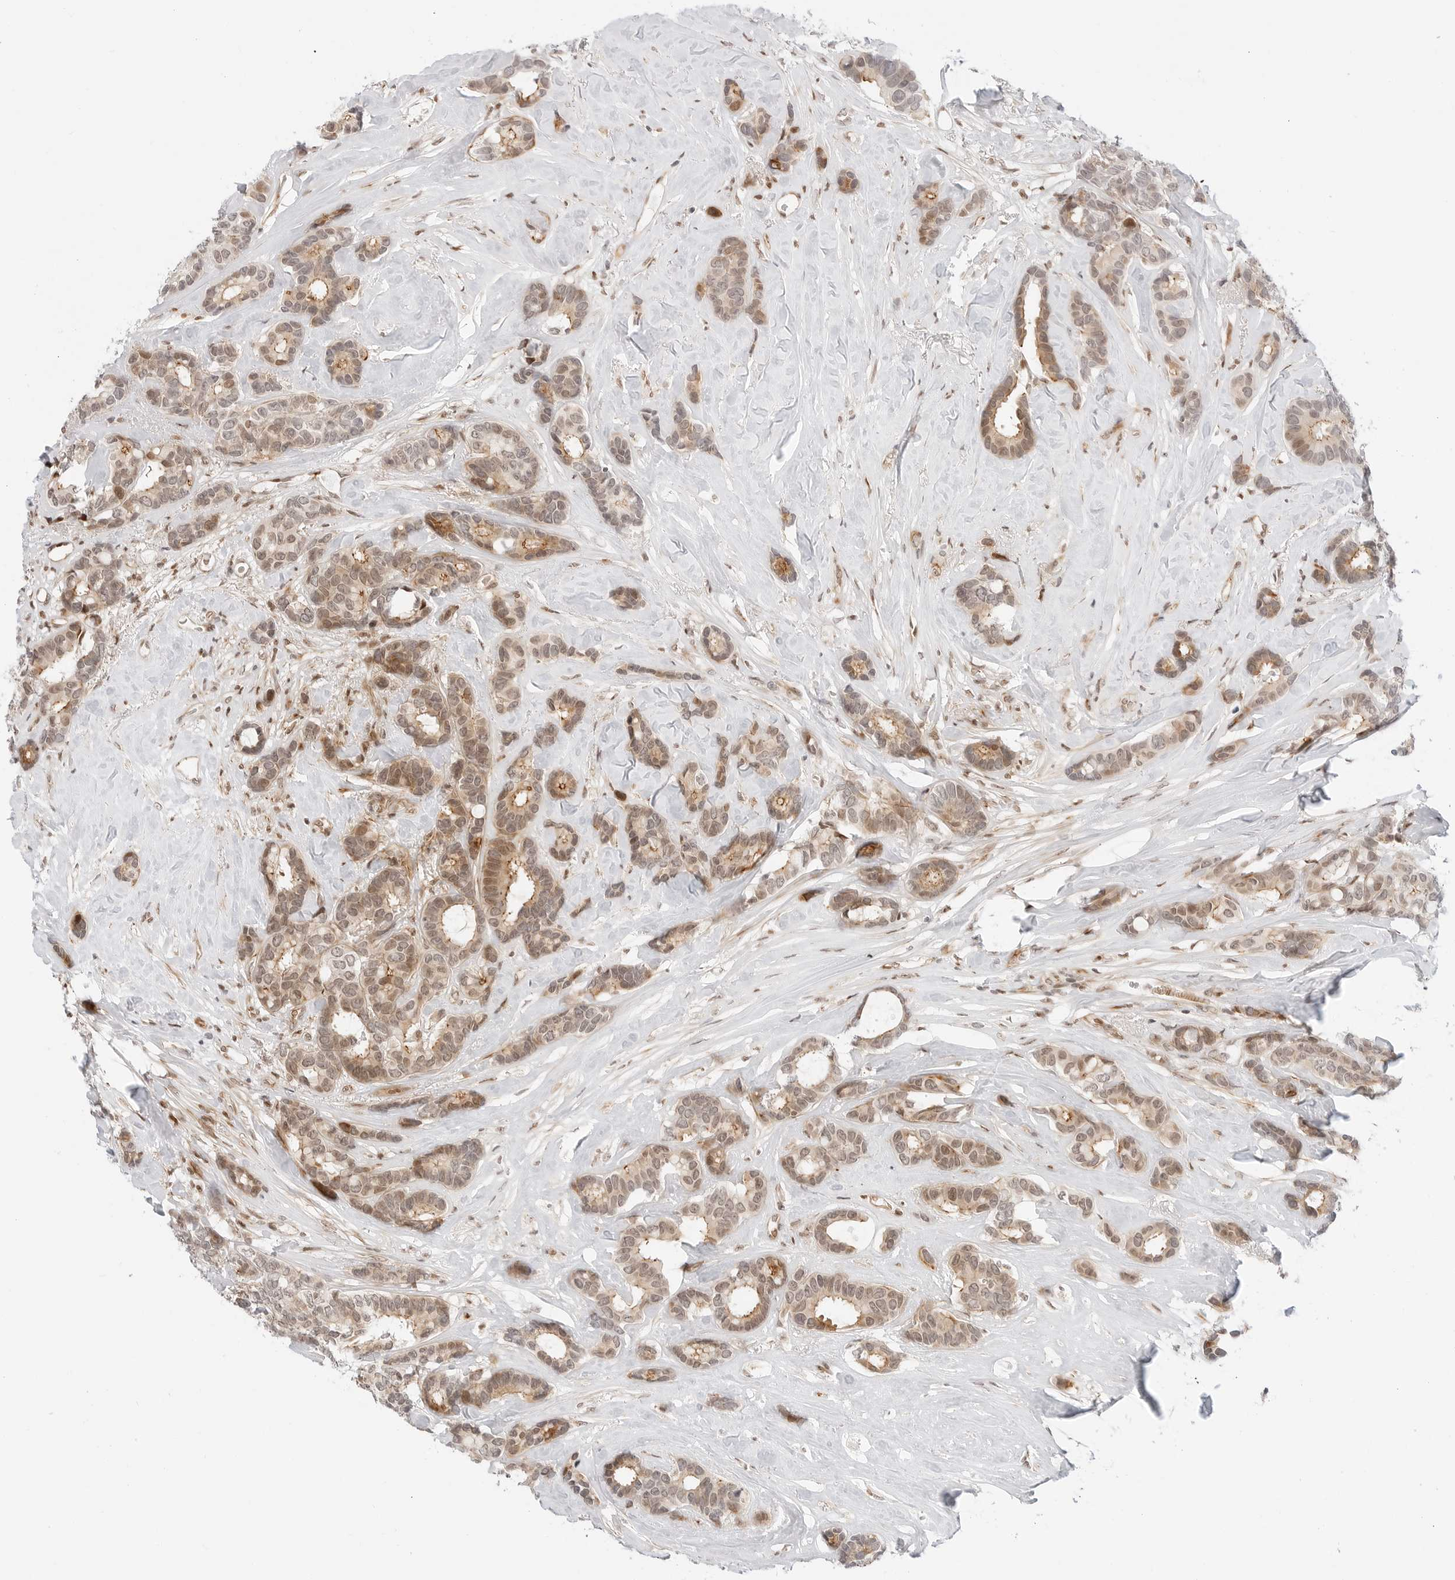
{"staining": {"intensity": "weak", "quantity": "25%-75%", "location": "cytoplasmic/membranous,nuclear"}, "tissue": "breast cancer", "cell_type": "Tumor cells", "image_type": "cancer", "snomed": [{"axis": "morphology", "description": "Duct carcinoma"}, {"axis": "topography", "description": "Breast"}], "caption": "The micrograph demonstrates immunohistochemical staining of breast cancer (intraductal carcinoma). There is weak cytoplasmic/membranous and nuclear staining is appreciated in about 25%-75% of tumor cells. (Brightfield microscopy of DAB IHC at high magnification).", "gene": "ZNF613", "patient": {"sex": "female", "age": 87}}